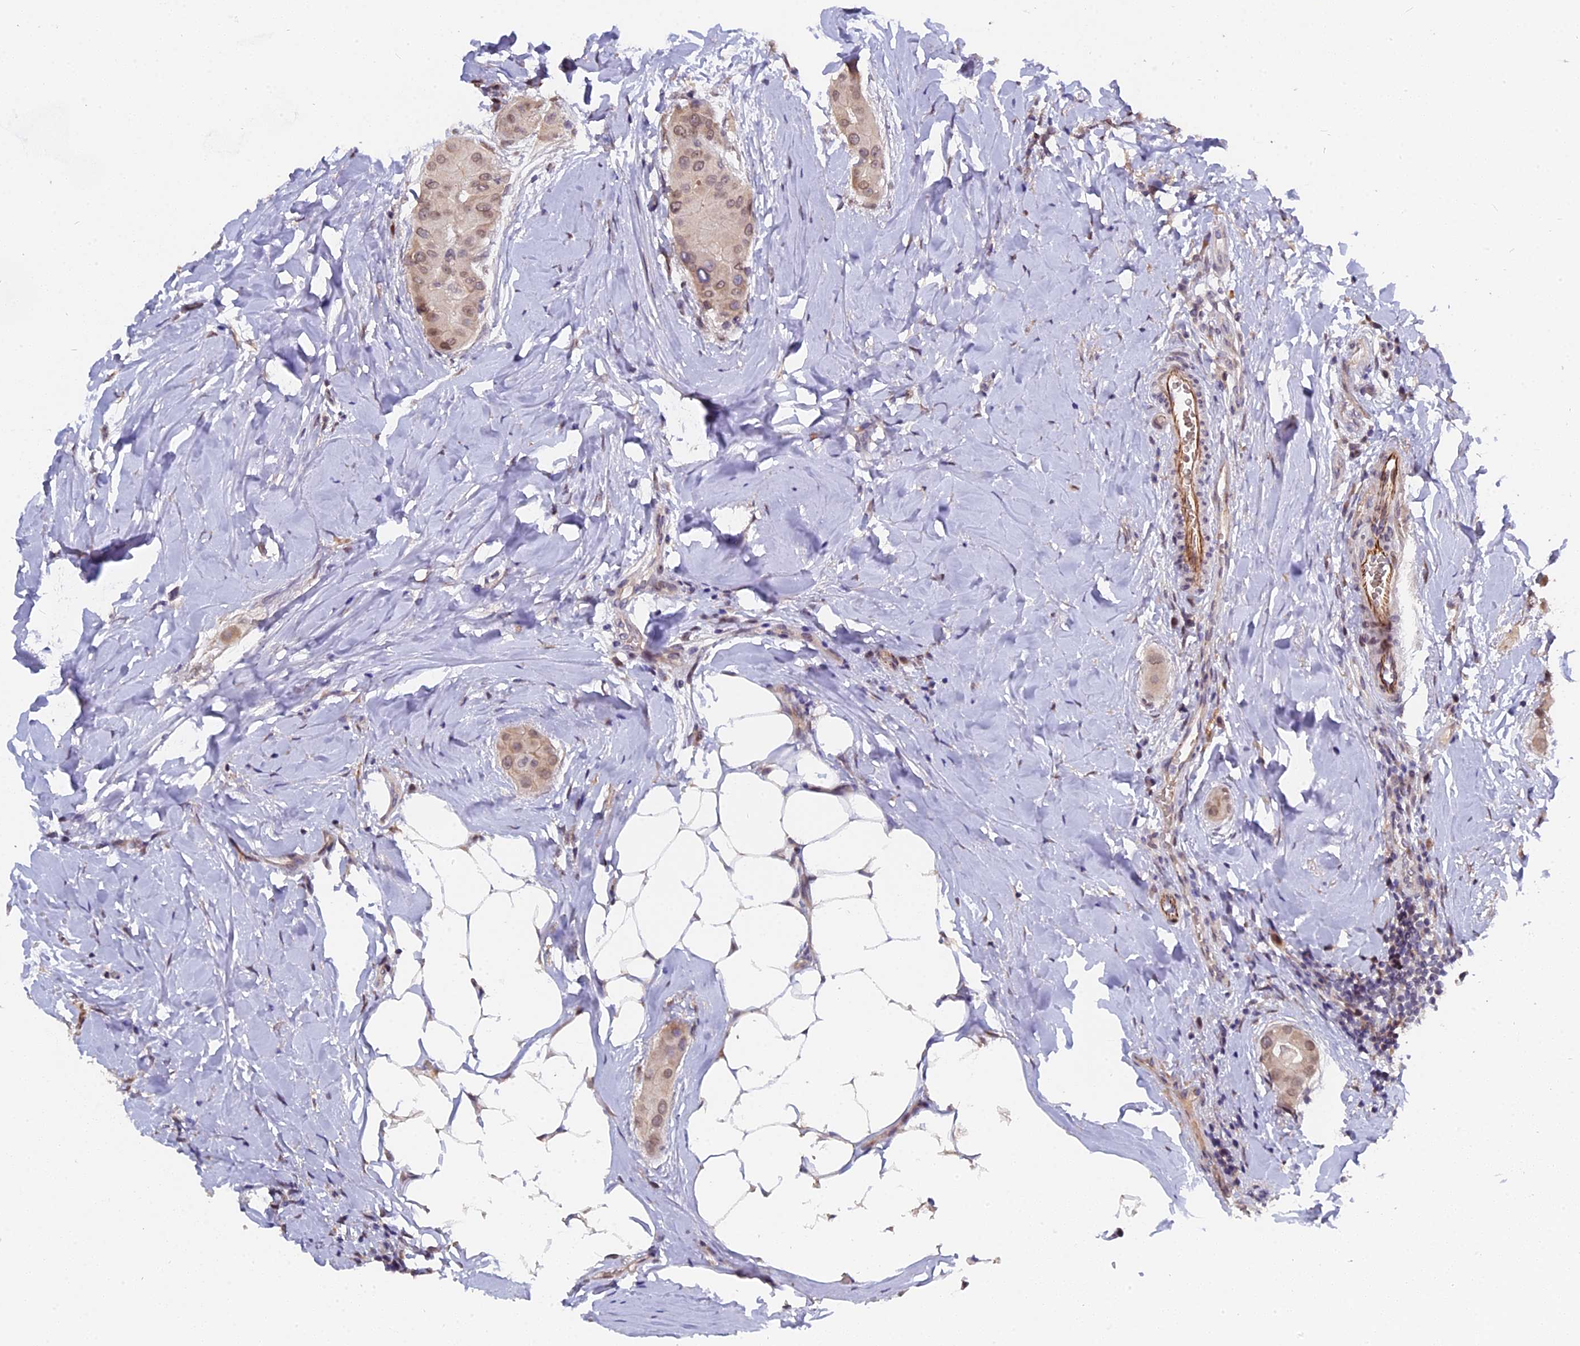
{"staining": {"intensity": "moderate", "quantity": ">75%", "location": "cytoplasmic/membranous,nuclear"}, "tissue": "thyroid cancer", "cell_type": "Tumor cells", "image_type": "cancer", "snomed": [{"axis": "morphology", "description": "Papillary adenocarcinoma, NOS"}, {"axis": "topography", "description": "Thyroid gland"}], "caption": "A brown stain shows moderate cytoplasmic/membranous and nuclear expression of a protein in human thyroid papillary adenocarcinoma tumor cells.", "gene": "PYGO1", "patient": {"sex": "male", "age": 33}}